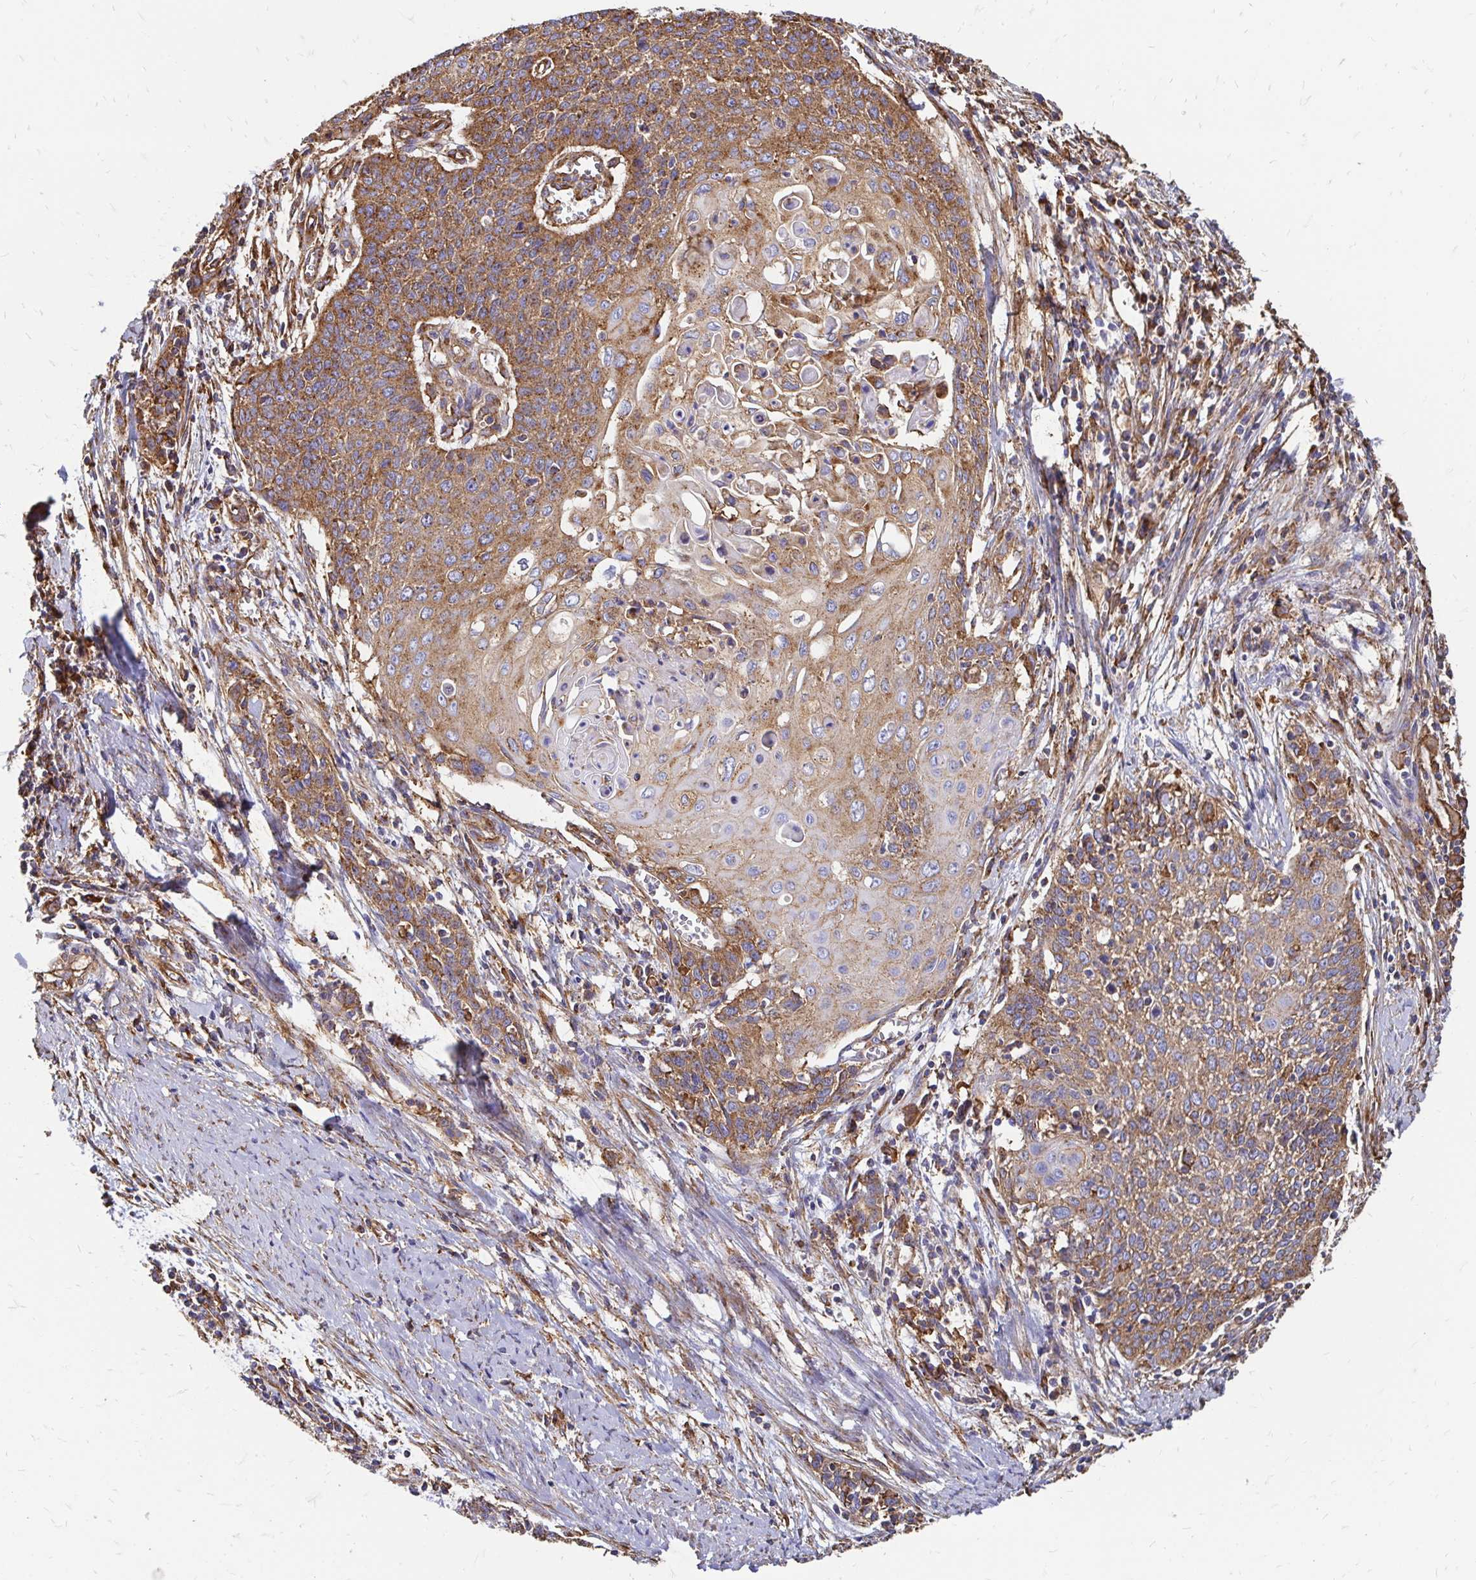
{"staining": {"intensity": "moderate", "quantity": ">75%", "location": "cytoplasmic/membranous"}, "tissue": "cervical cancer", "cell_type": "Tumor cells", "image_type": "cancer", "snomed": [{"axis": "morphology", "description": "Squamous cell carcinoma, NOS"}, {"axis": "topography", "description": "Cervix"}], "caption": "Immunohistochemical staining of human cervical cancer (squamous cell carcinoma) shows medium levels of moderate cytoplasmic/membranous protein staining in about >75% of tumor cells. (Brightfield microscopy of DAB IHC at high magnification).", "gene": "CLTC", "patient": {"sex": "female", "age": 39}}